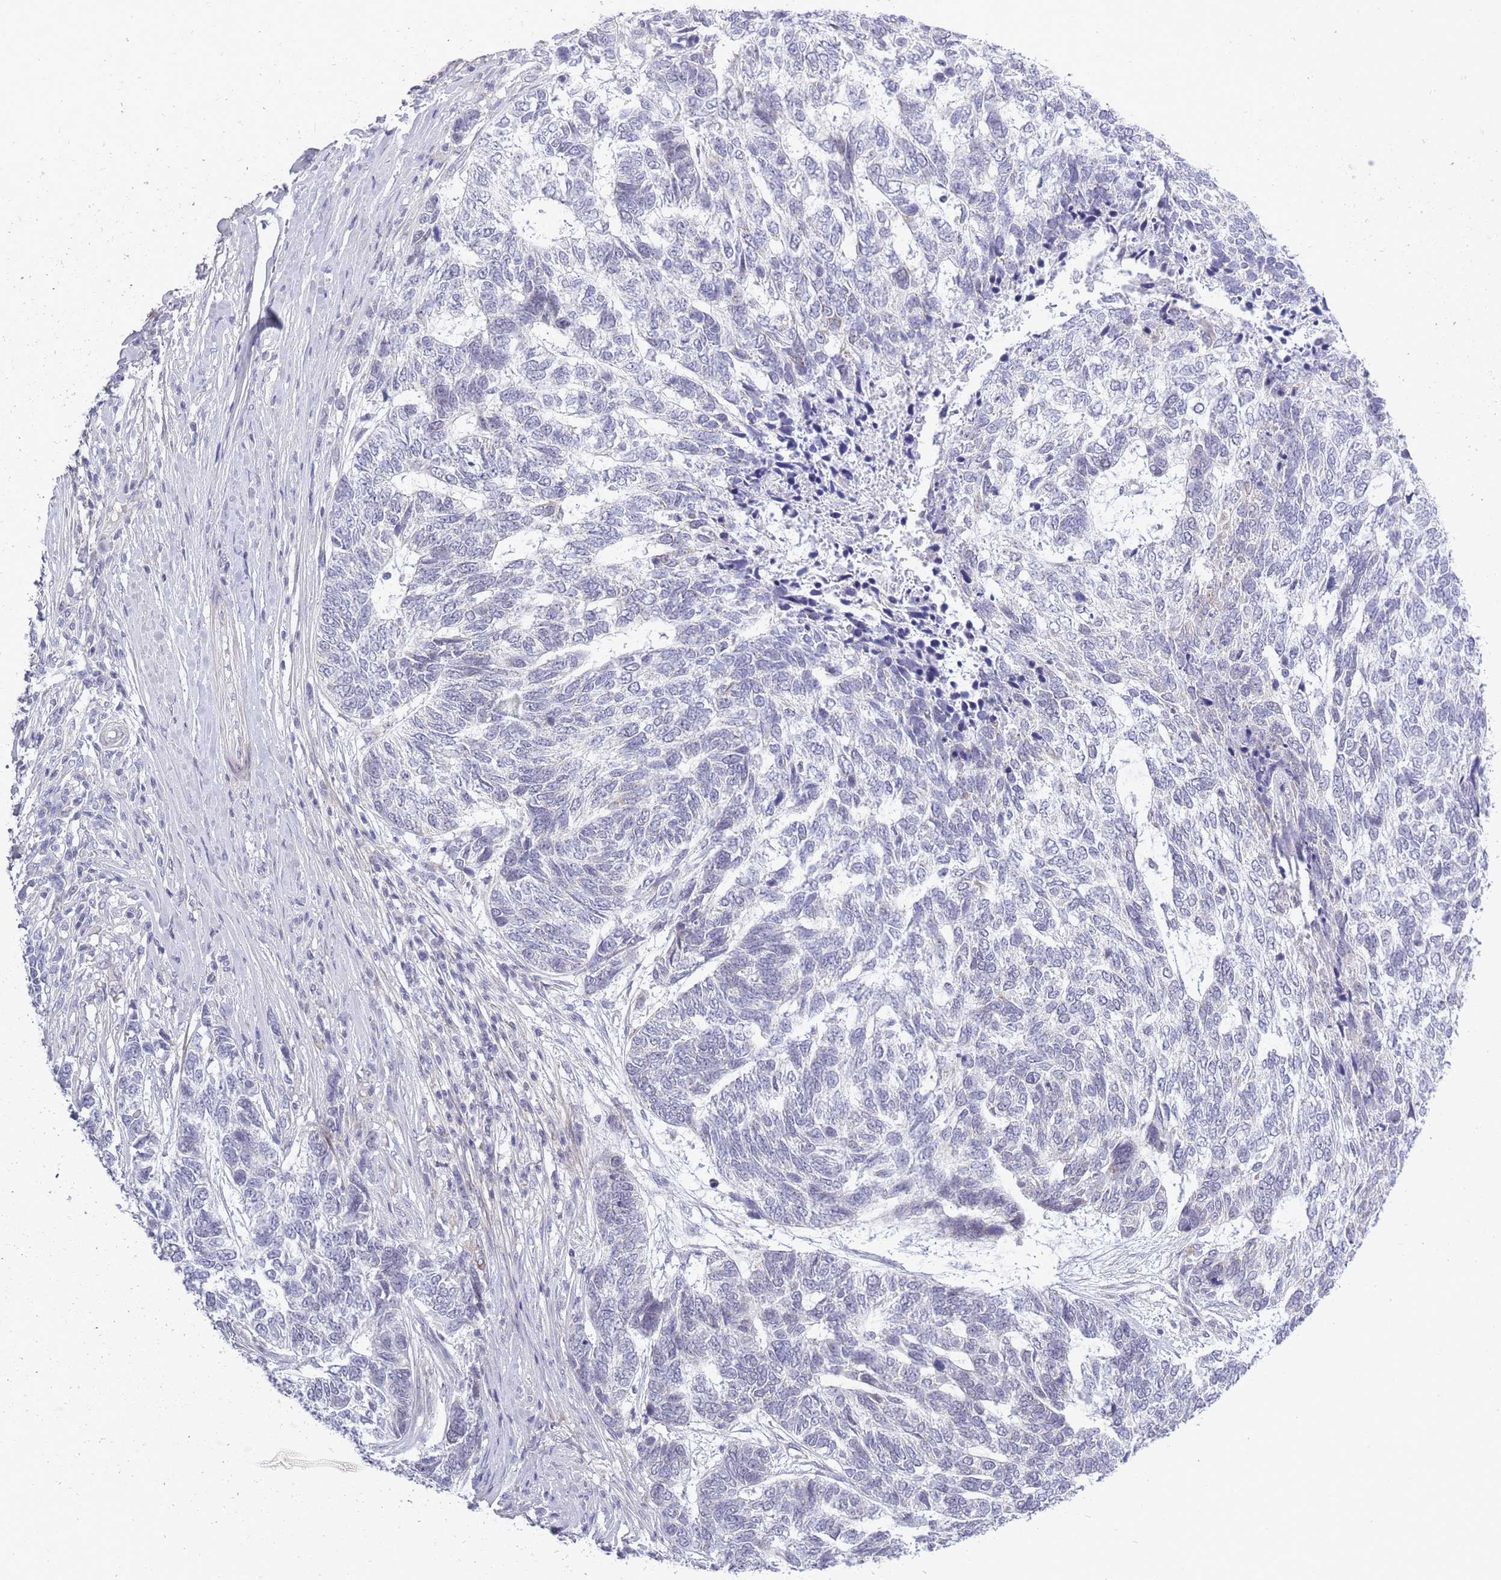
{"staining": {"intensity": "negative", "quantity": "none", "location": "none"}, "tissue": "skin cancer", "cell_type": "Tumor cells", "image_type": "cancer", "snomed": [{"axis": "morphology", "description": "Basal cell carcinoma"}, {"axis": "topography", "description": "Skin"}], "caption": "Immunohistochemistry micrograph of neoplastic tissue: human skin basal cell carcinoma stained with DAB shows no significant protein staining in tumor cells.", "gene": "ZBTB24", "patient": {"sex": "female", "age": 65}}